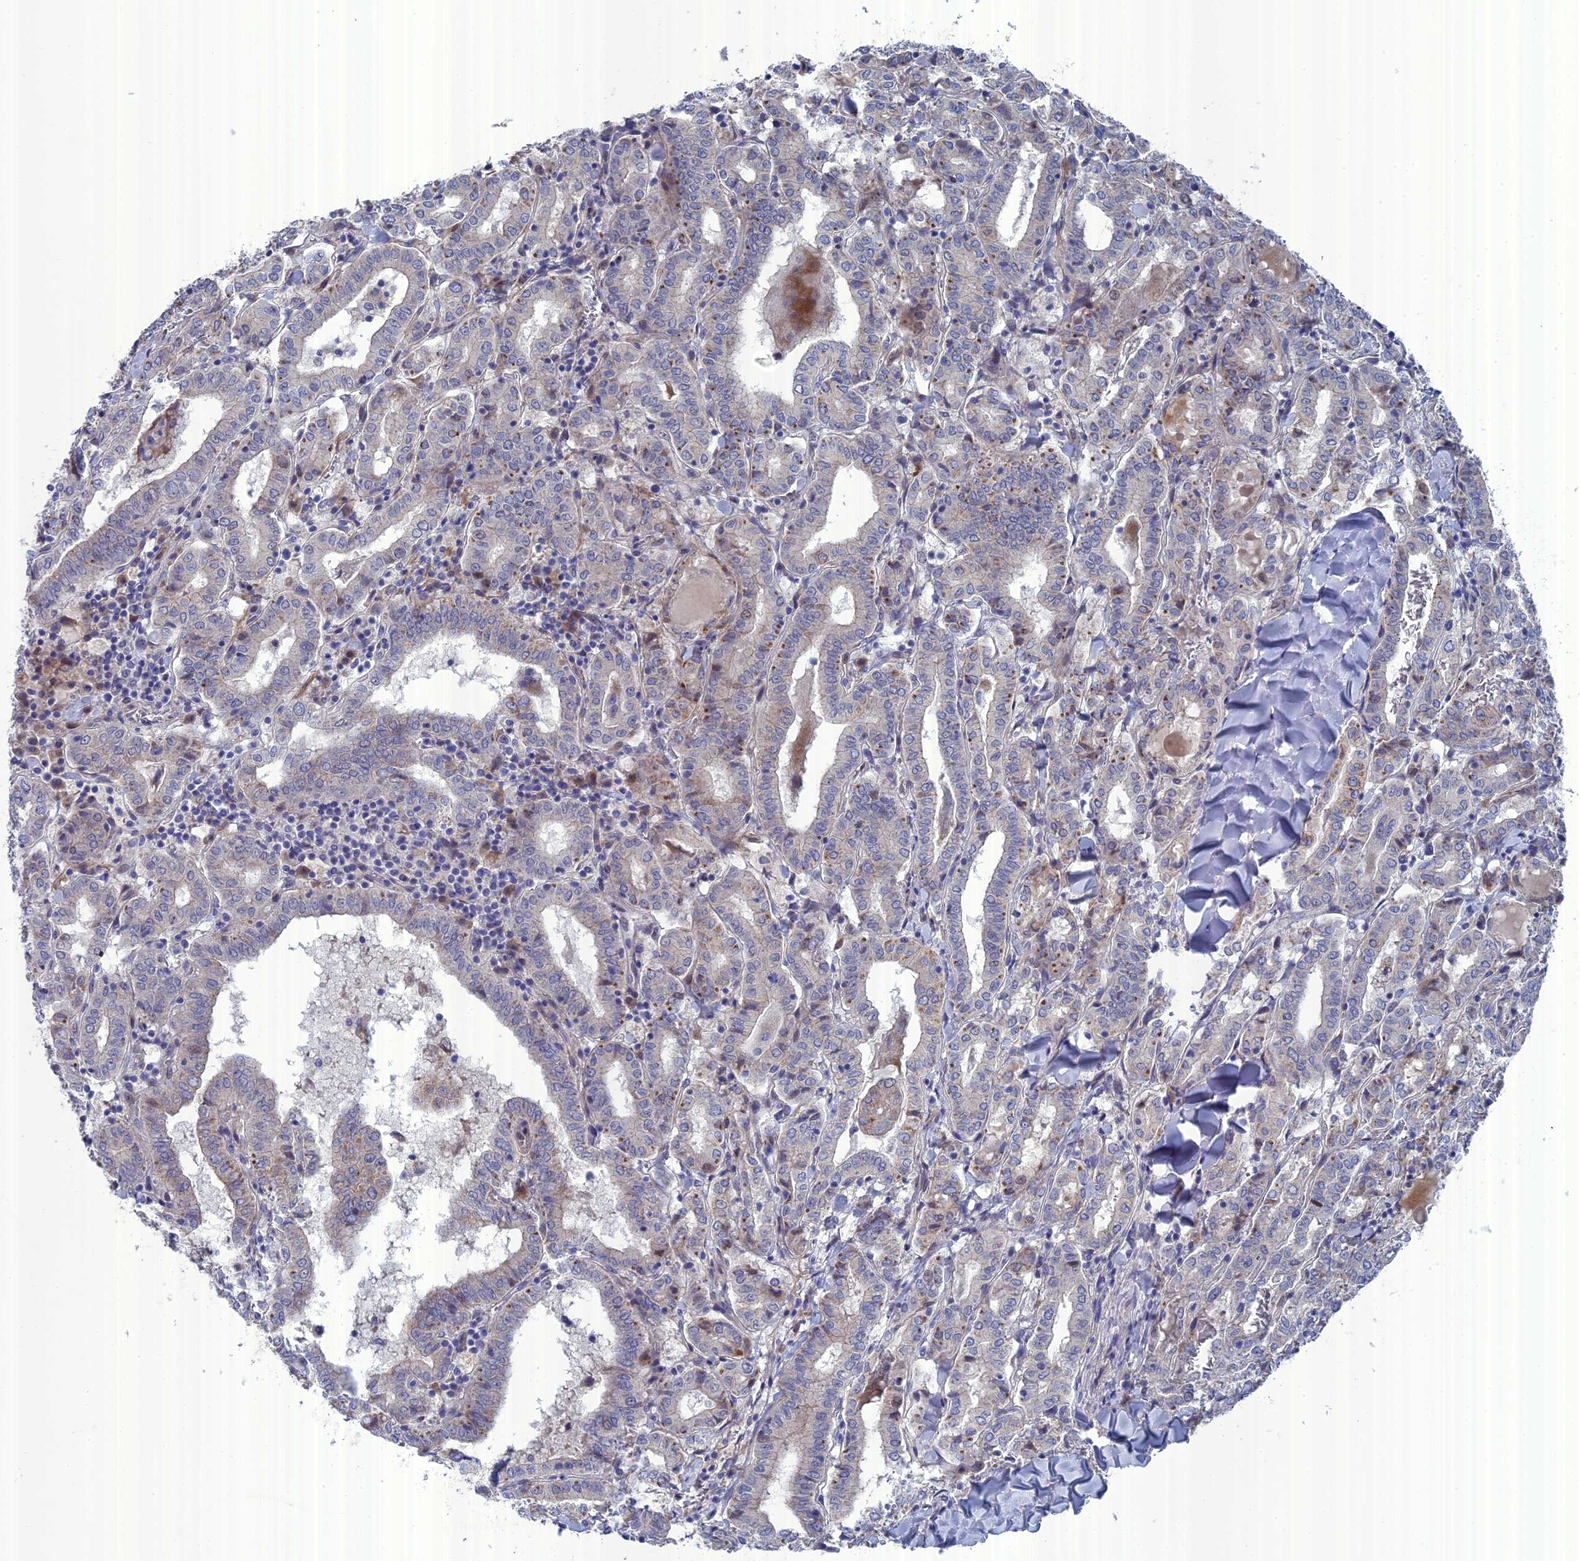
{"staining": {"intensity": "weak", "quantity": "<25%", "location": "cytoplasmic/membranous"}, "tissue": "thyroid cancer", "cell_type": "Tumor cells", "image_type": "cancer", "snomed": [{"axis": "morphology", "description": "Papillary adenocarcinoma, NOS"}, {"axis": "topography", "description": "Thyroid gland"}], "caption": "Thyroid cancer (papillary adenocarcinoma) was stained to show a protein in brown. There is no significant positivity in tumor cells.", "gene": "TMEM161A", "patient": {"sex": "female", "age": 72}}